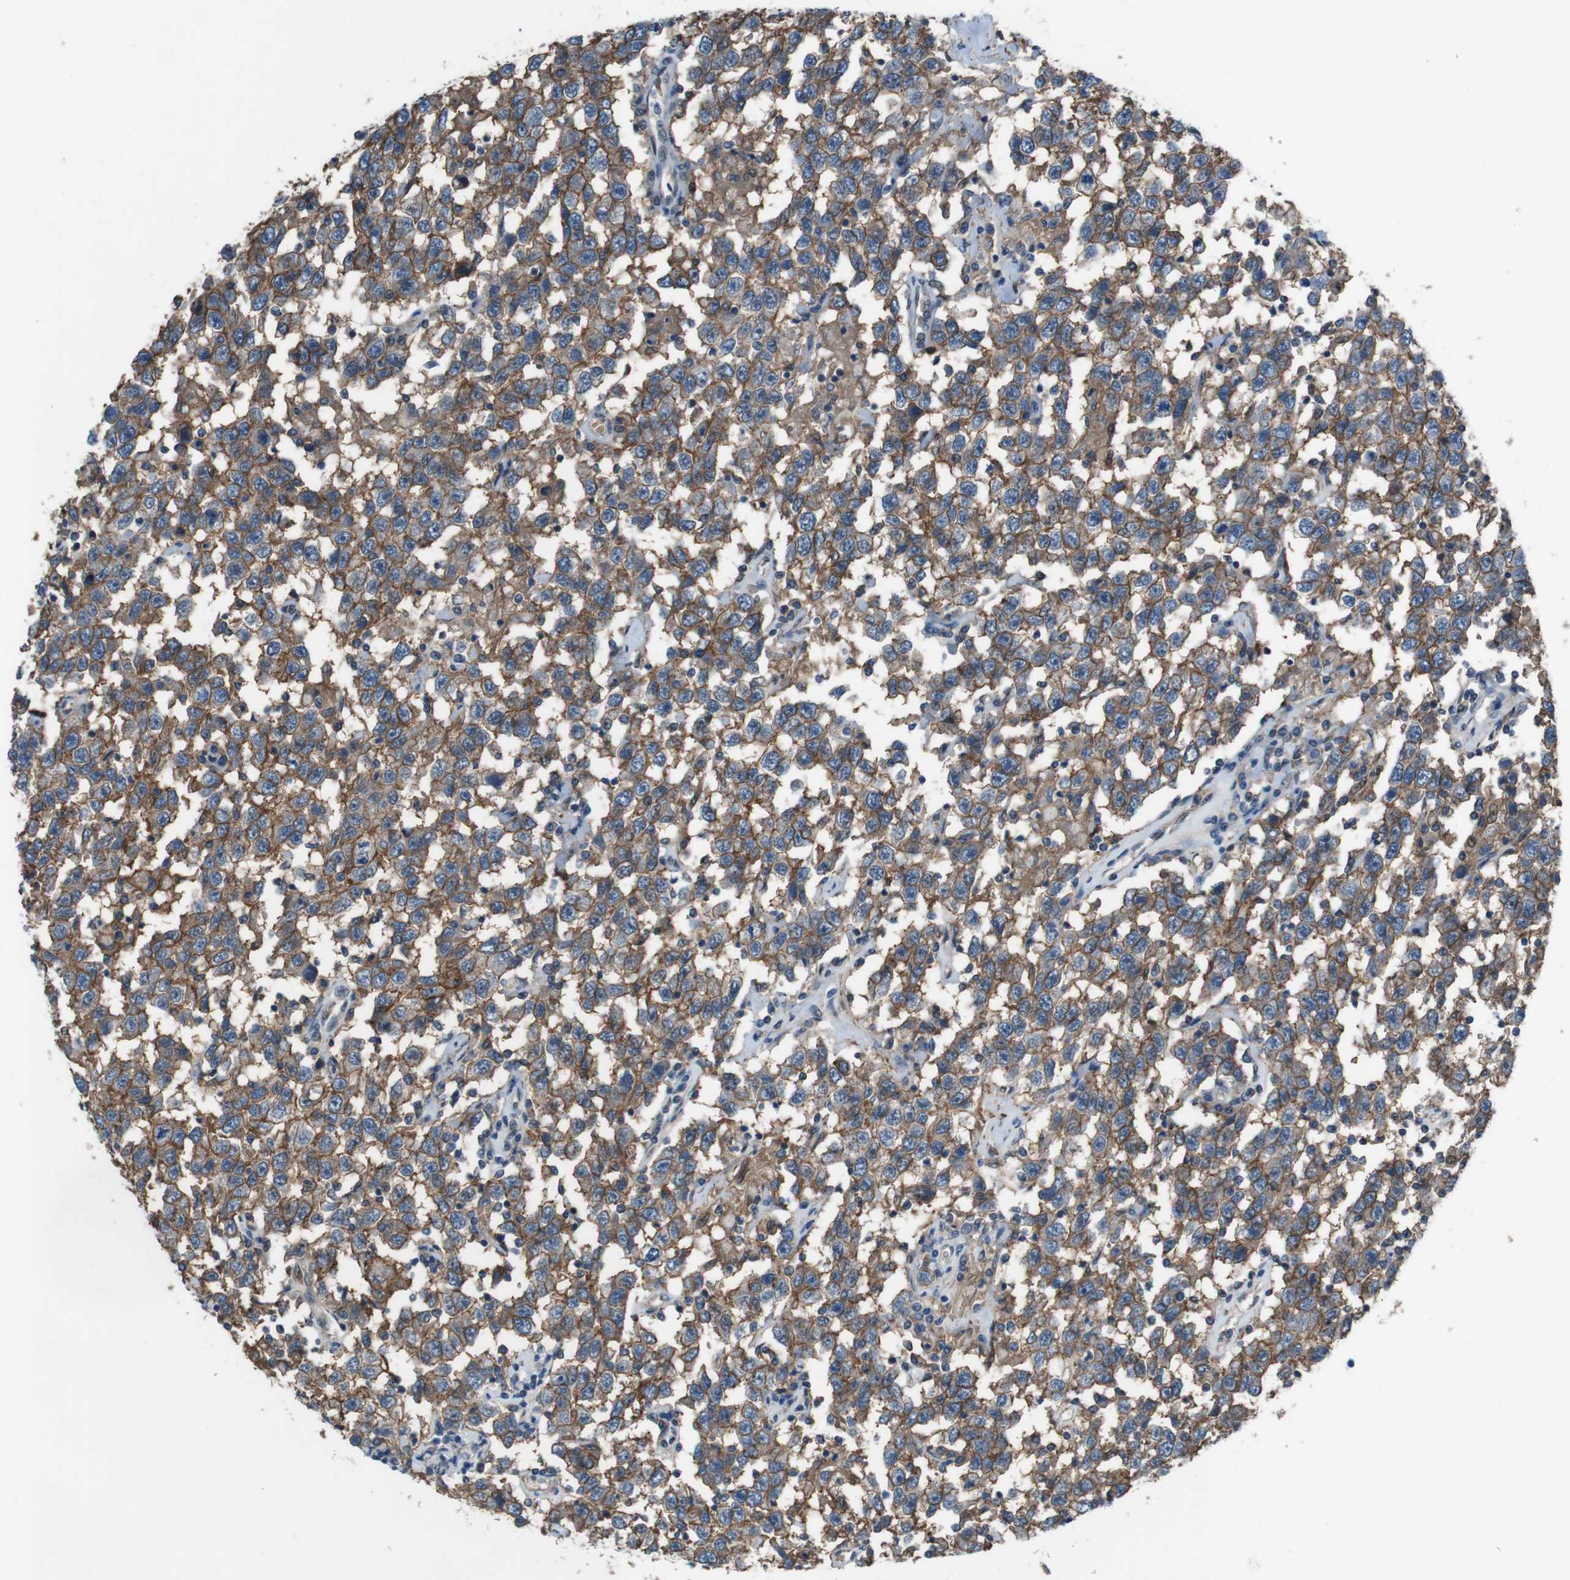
{"staining": {"intensity": "moderate", "quantity": ">75%", "location": "cytoplasmic/membranous"}, "tissue": "testis cancer", "cell_type": "Tumor cells", "image_type": "cancer", "snomed": [{"axis": "morphology", "description": "Seminoma, NOS"}, {"axis": "topography", "description": "Testis"}], "caption": "The immunohistochemical stain labels moderate cytoplasmic/membranous expression in tumor cells of testis cancer (seminoma) tissue.", "gene": "ATP2B1", "patient": {"sex": "male", "age": 41}}